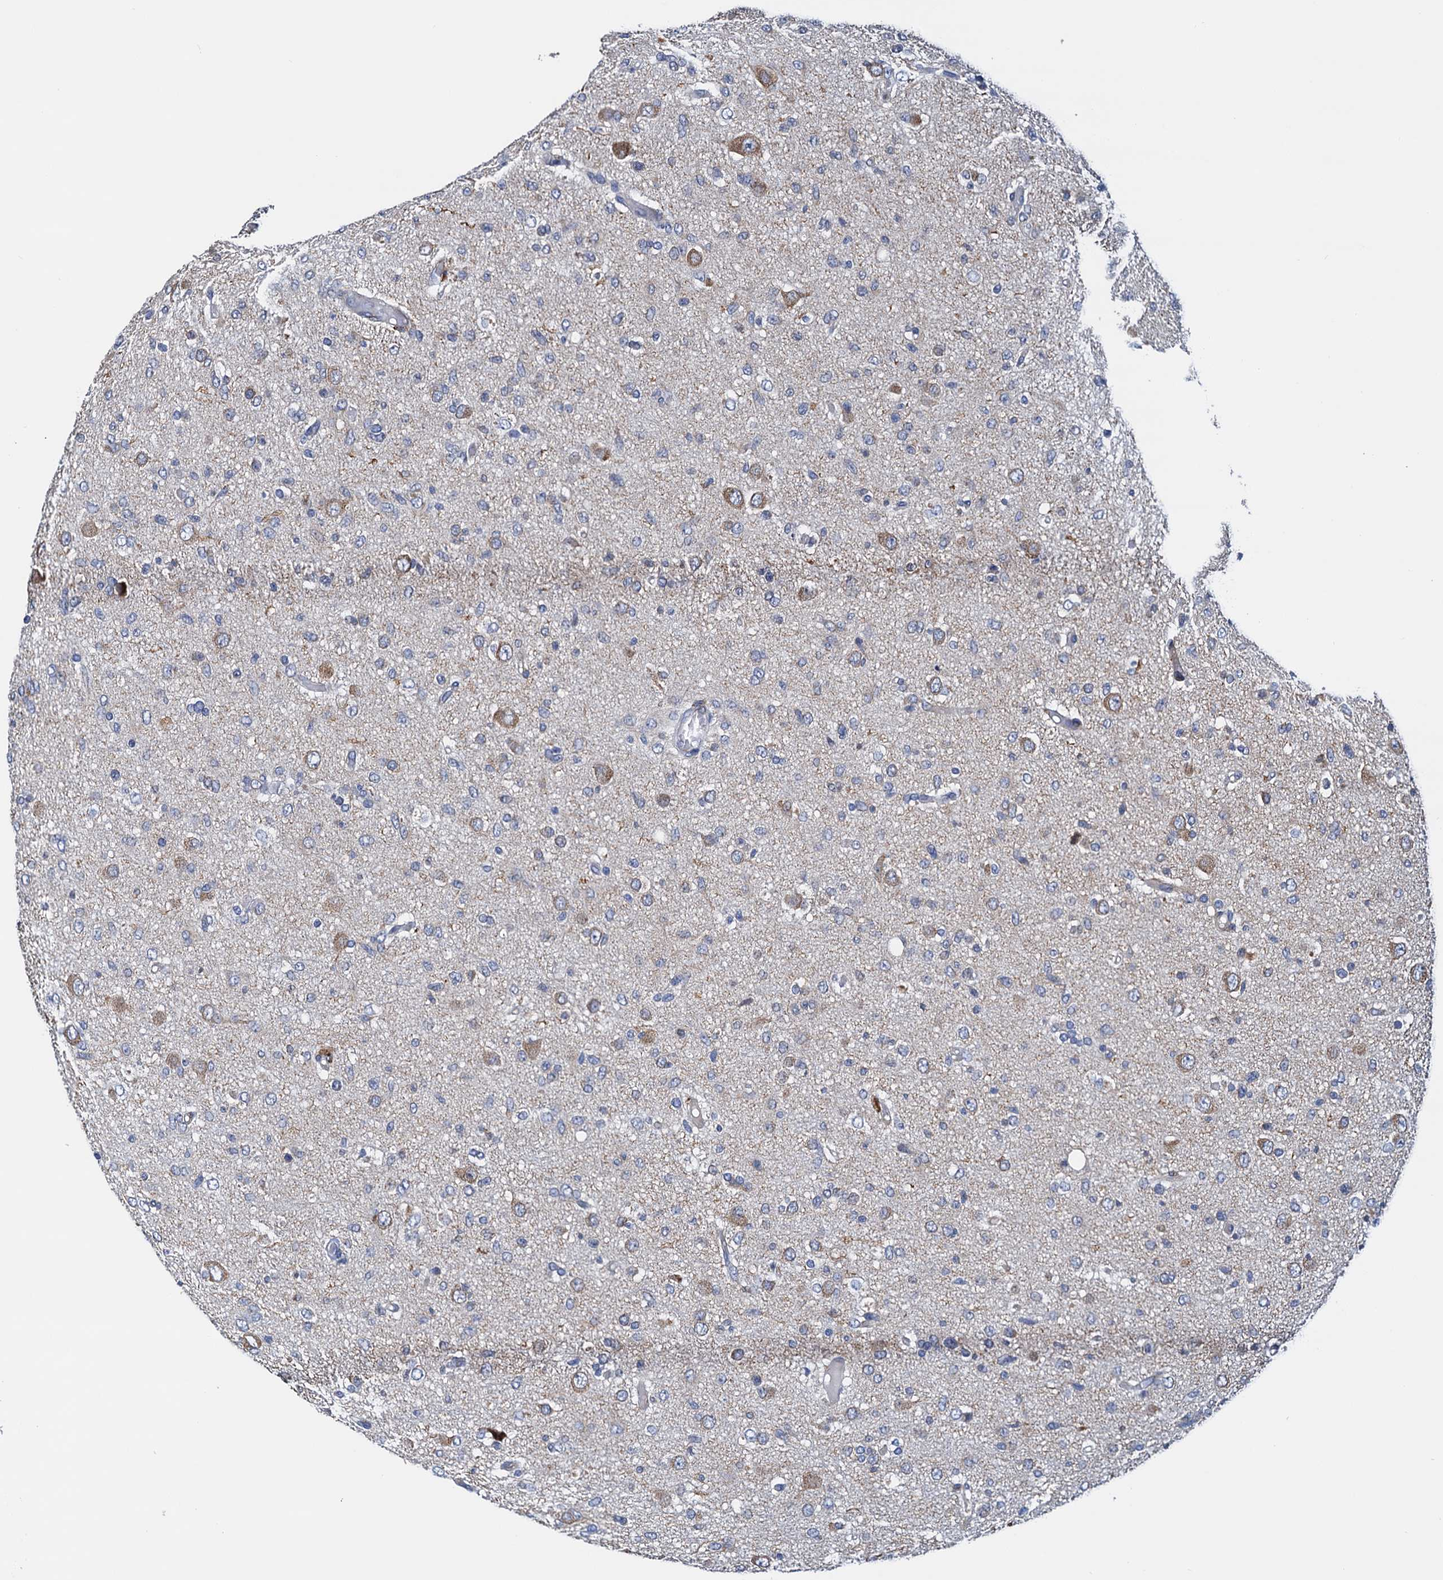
{"staining": {"intensity": "moderate", "quantity": "<25%", "location": "cytoplasmic/membranous"}, "tissue": "glioma", "cell_type": "Tumor cells", "image_type": "cancer", "snomed": [{"axis": "morphology", "description": "Glioma, malignant, High grade"}, {"axis": "topography", "description": "Brain"}], "caption": "IHC (DAB (3,3'-diaminobenzidine)) staining of malignant glioma (high-grade) displays moderate cytoplasmic/membranous protein expression in approximately <25% of tumor cells.", "gene": "RASSF9", "patient": {"sex": "female", "age": 59}}